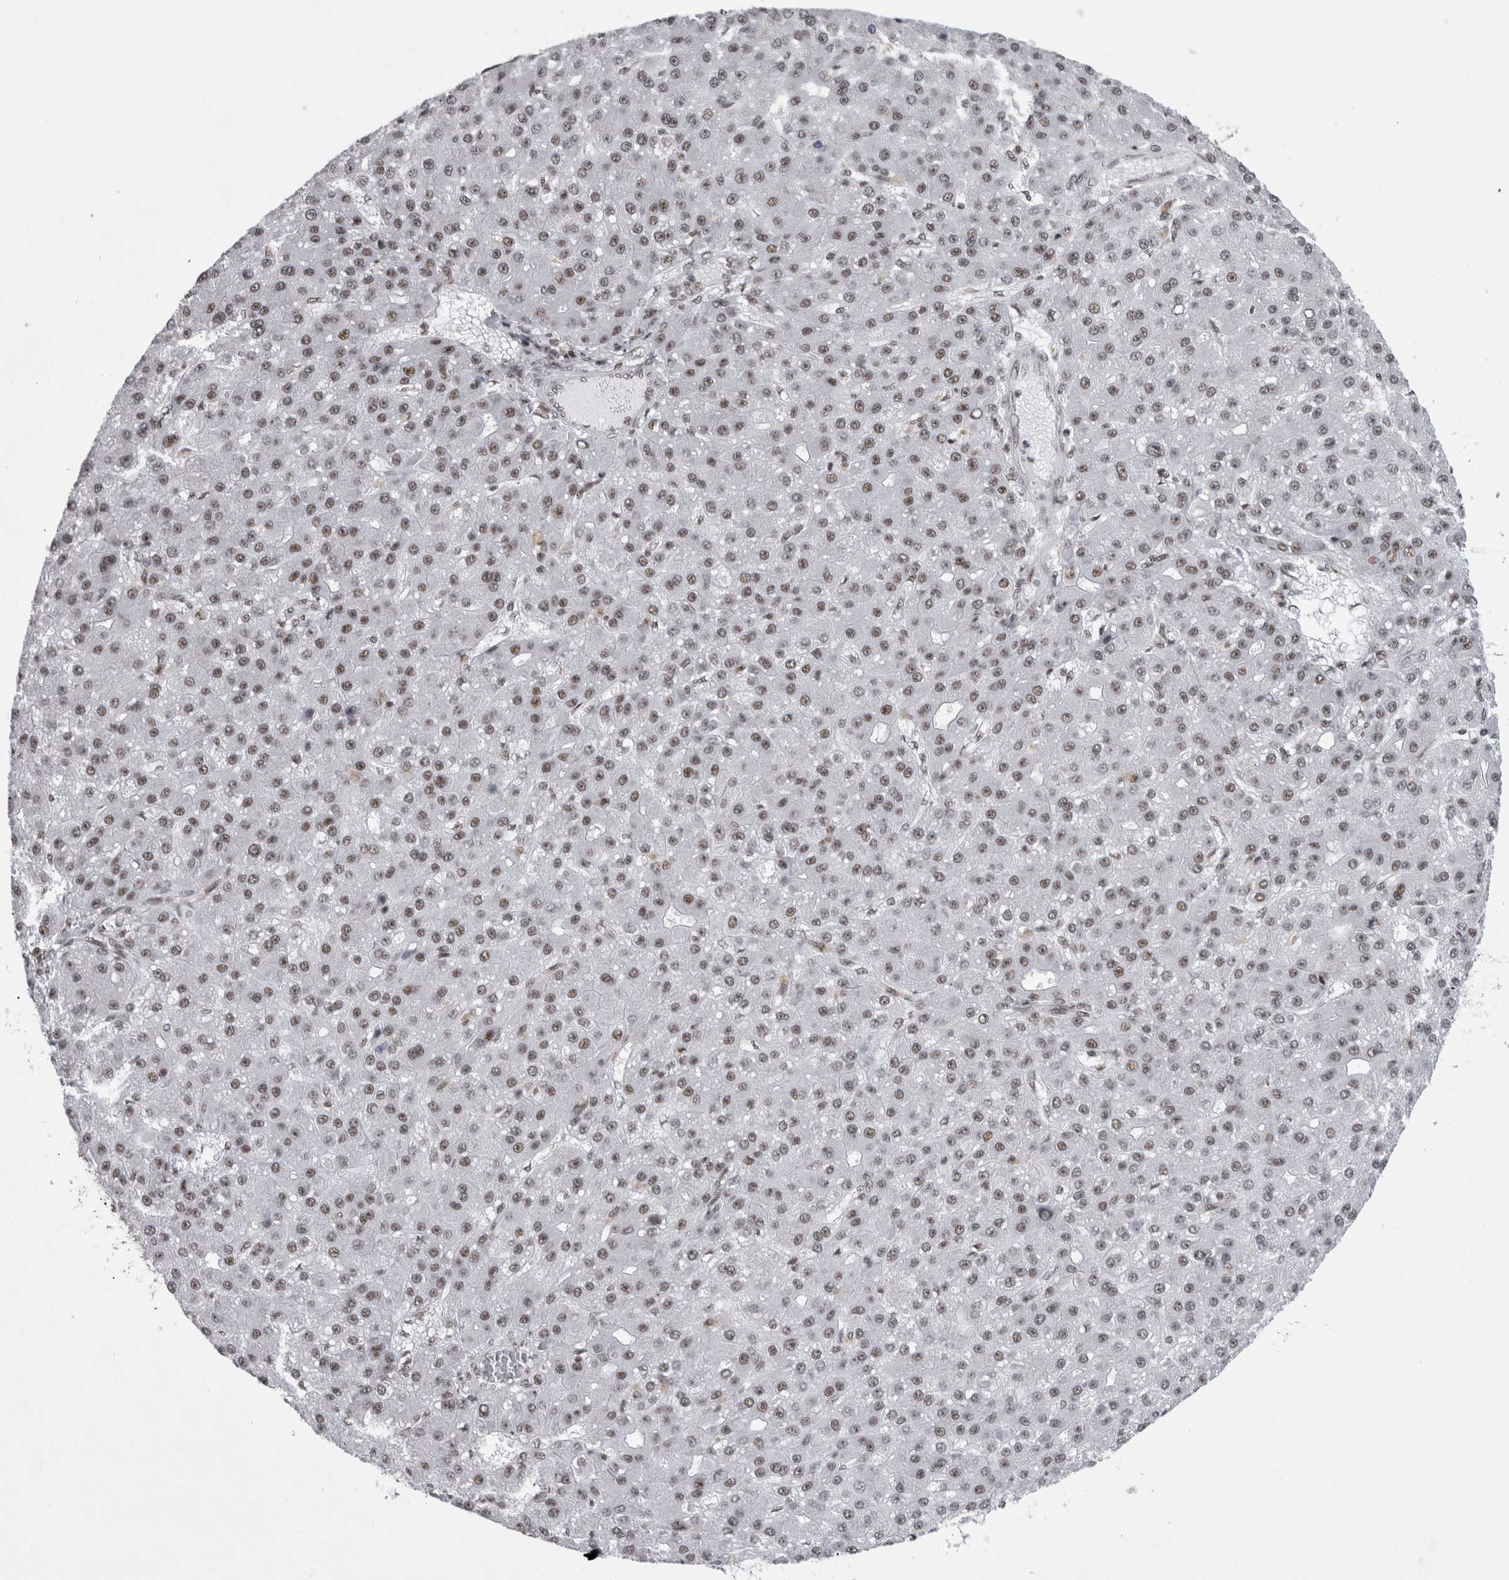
{"staining": {"intensity": "weak", "quantity": ">75%", "location": "nuclear"}, "tissue": "liver cancer", "cell_type": "Tumor cells", "image_type": "cancer", "snomed": [{"axis": "morphology", "description": "Carcinoma, Hepatocellular, NOS"}, {"axis": "topography", "description": "Liver"}], "caption": "DAB immunohistochemical staining of human liver hepatocellular carcinoma displays weak nuclear protein expression in approximately >75% of tumor cells.", "gene": "CDK11A", "patient": {"sex": "male", "age": 67}}